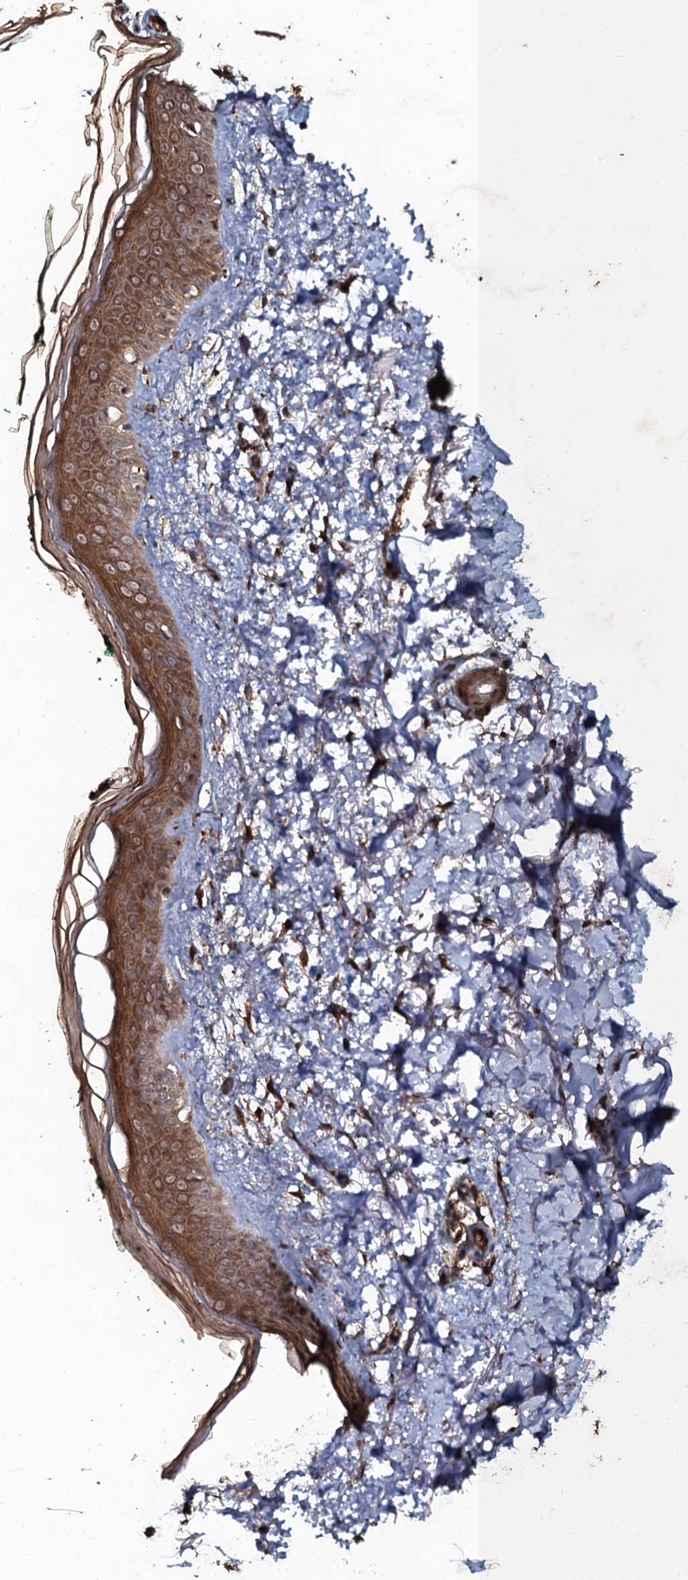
{"staining": {"intensity": "strong", "quantity": ">75%", "location": "cytoplasmic/membranous"}, "tissue": "skin", "cell_type": "Fibroblasts", "image_type": "normal", "snomed": [{"axis": "morphology", "description": "Normal tissue, NOS"}, {"axis": "topography", "description": "Skin"}], "caption": "High-power microscopy captured an IHC photomicrograph of benign skin, revealing strong cytoplasmic/membranous expression in about >75% of fibroblasts.", "gene": "ADGRG3", "patient": {"sex": "male", "age": 62}}